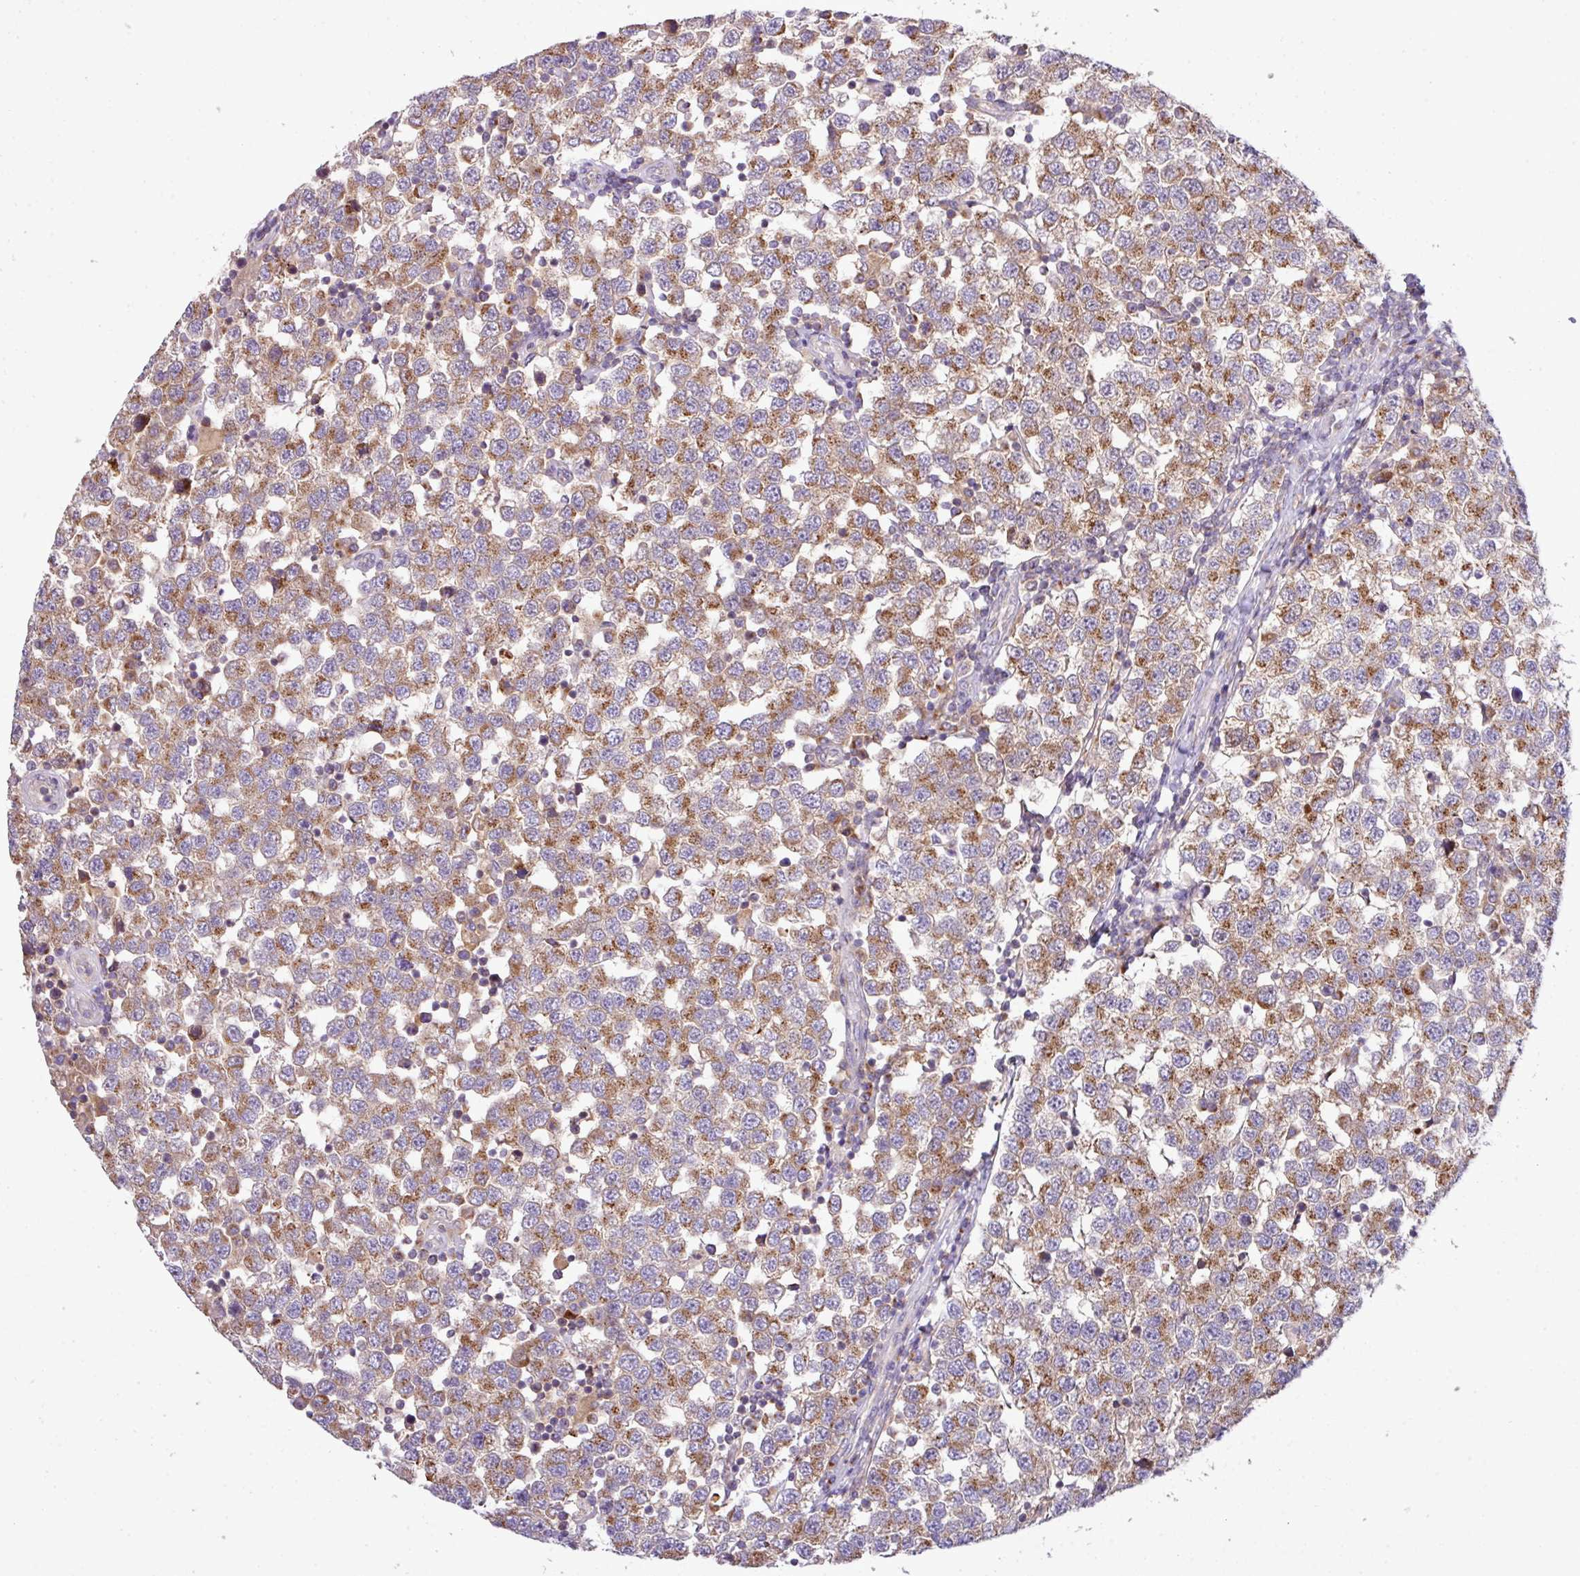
{"staining": {"intensity": "moderate", "quantity": ">75%", "location": "cytoplasmic/membranous"}, "tissue": "testis cancer", "cell_type": "Tumor cells", "image_type": "cancer", "snomed": [{"axis": "morphology", "description": "Seminoma, NOS"}, {"axis": "topography", "description": "Testis"}], "caption": "IHC of testis seminoma exhibits medium levels of moderate cytoplasmic/membranous positivity in approximately >75% of tumor cells.", "gene": "VTI1A", "patient": {"sex": "male", "age": 34}}